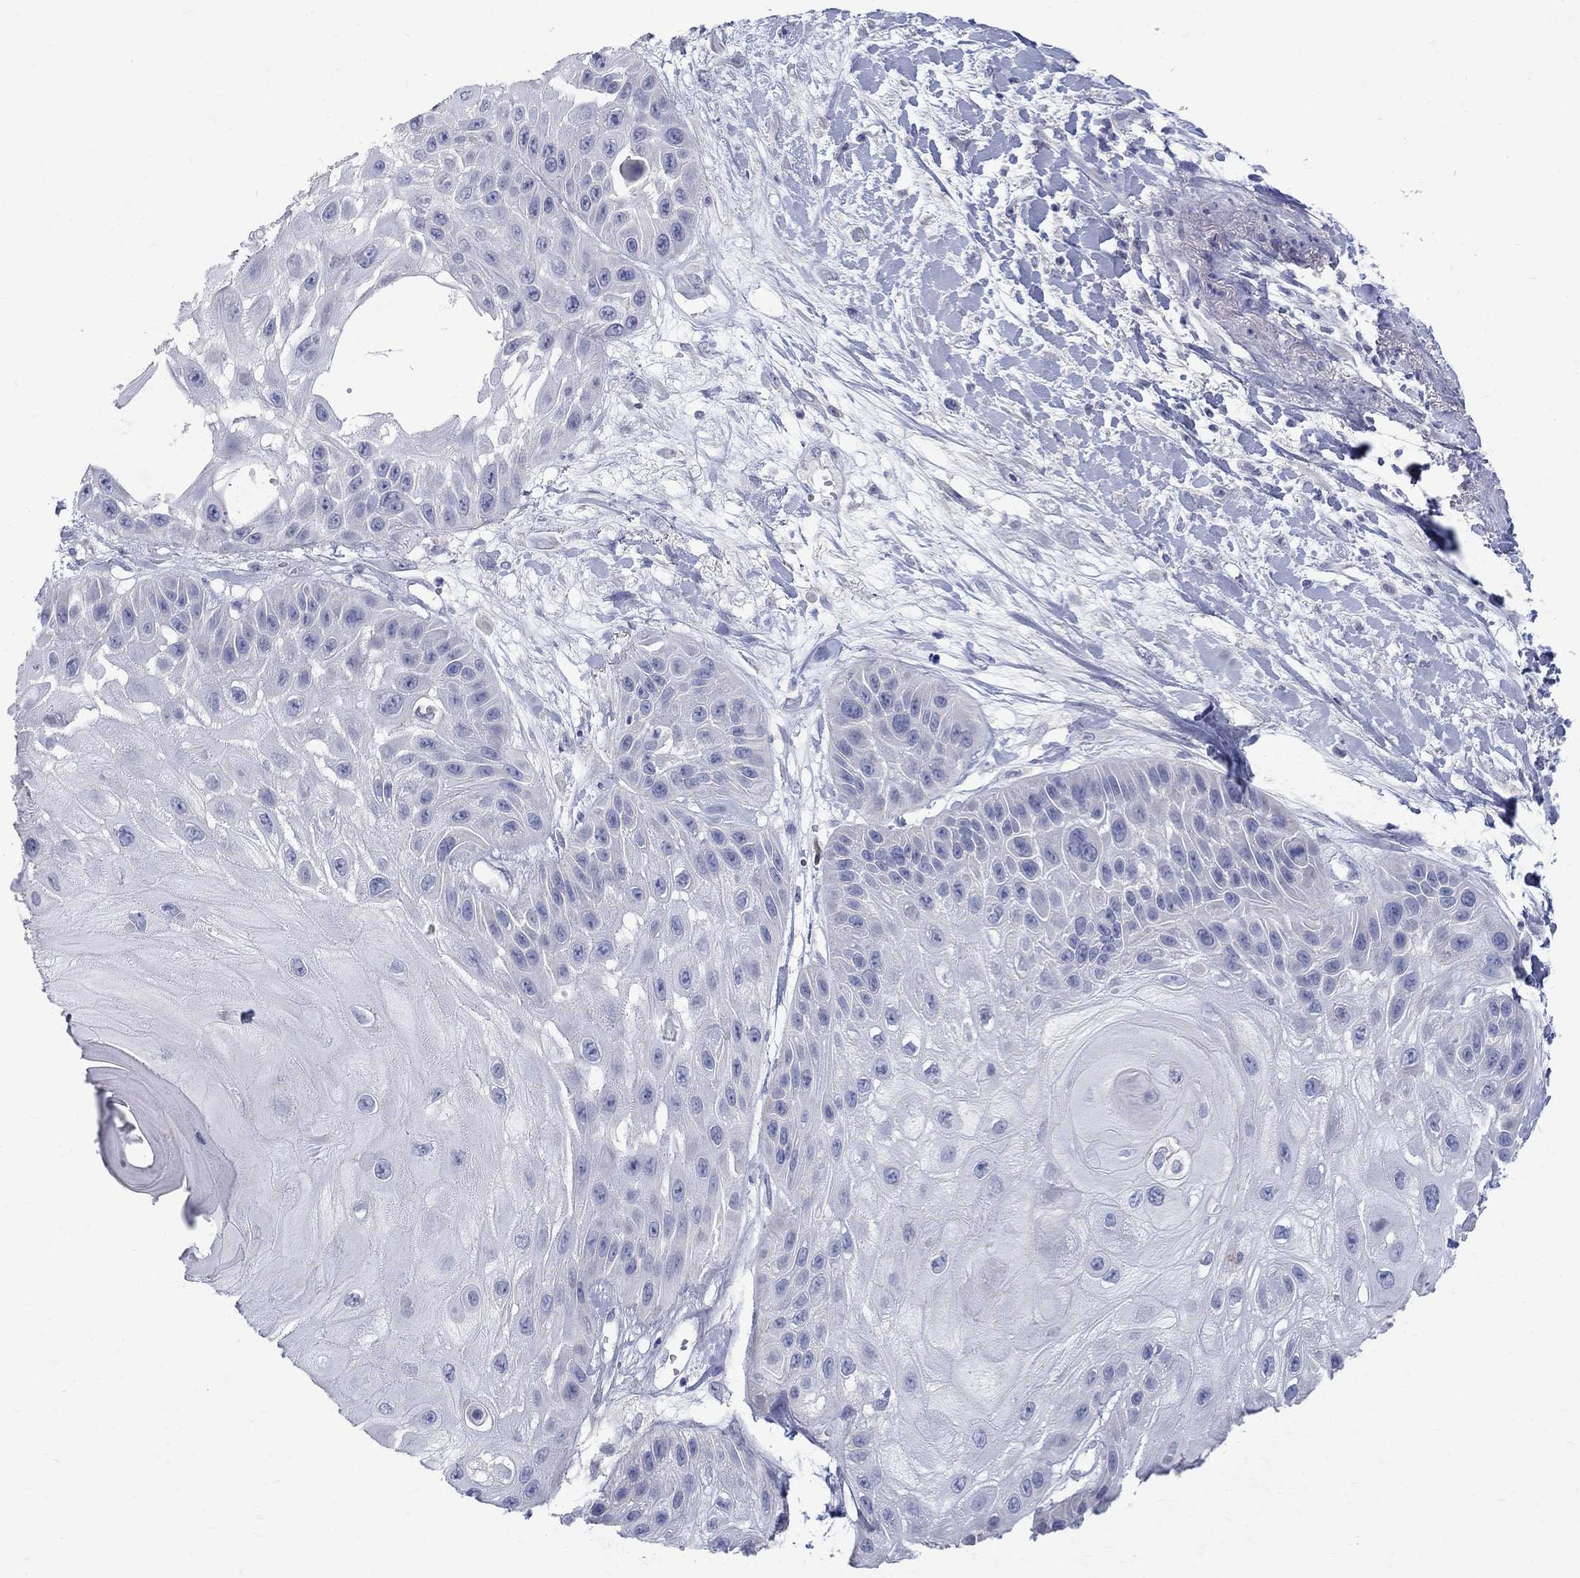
{"staining": {"intensity": "negative", "quantity": "none", "location": "none"}, "tissue": "skin cancer", "cell_type": "Tumor cells", "image_type": "cancer", "snomed": [{"axis": "morphology", "description": "Normal tissue, NOS"}, {"axis": "morphology", "description": "Squamous cell carcinoma, NOS"}, {"axis": "topography", "description": "Skin"}], "caption": "High magnification brightfield microscopy of skin cancer (squamous cell carcinoma) stained with DAB (brown) and counterstained with hematoxylin (blue): tumor cells show no significant staining.", "gene": "MAGEB6", "patient": {"sex": "male", "age": 79}}